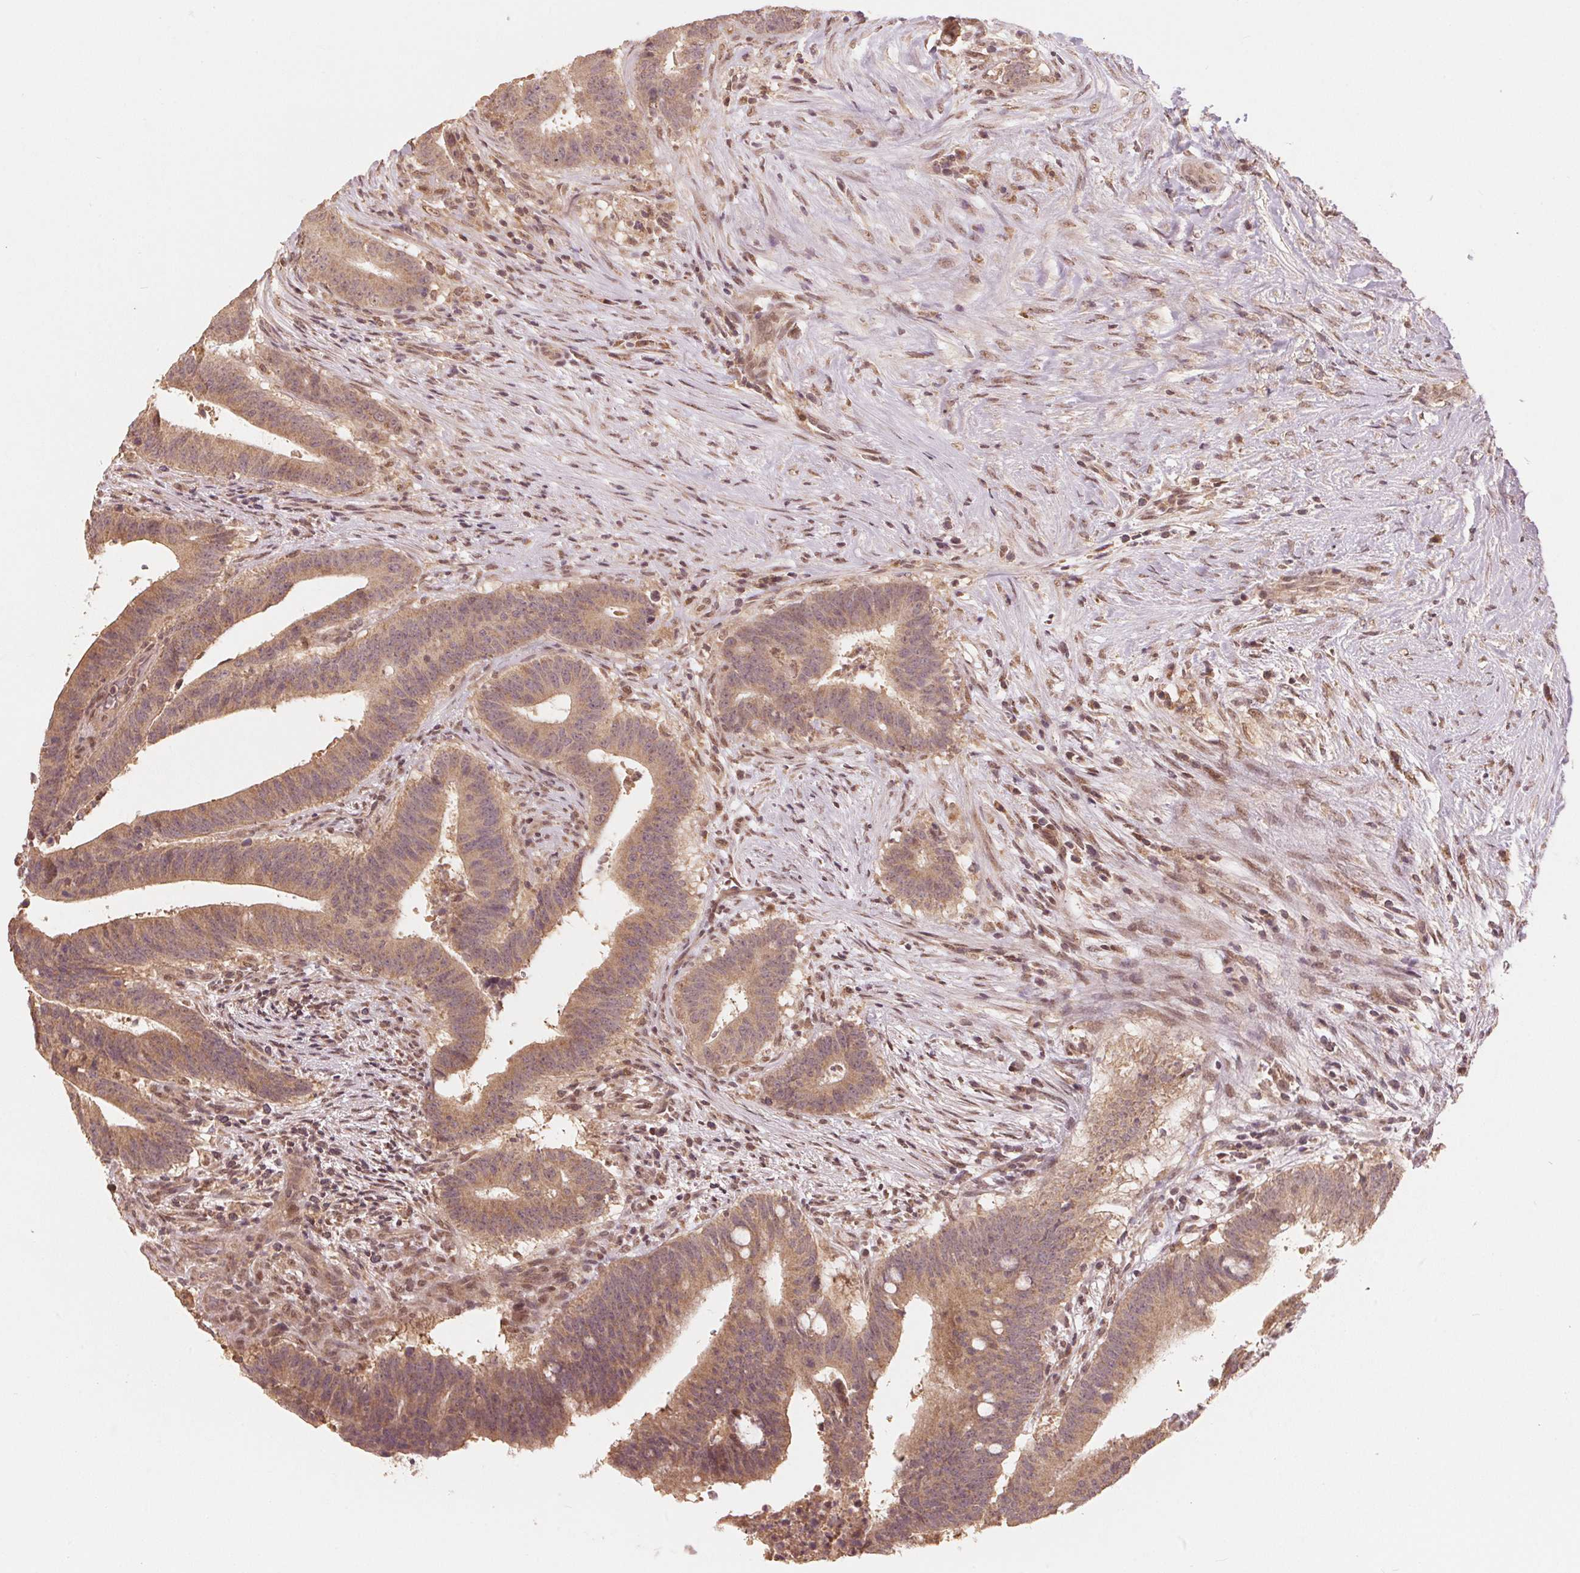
{"staining": {"intensity": "weak", "quantity": ">75%", "location": "cytoplasmic/membranous"}, "tissue": "colorectal cancer", "cell_type": "Tumor cells", "image_type": "cancer", "snomed": [{"axis": "morphology", "description": "Adenocarcinoma, NOS"}, {"axis": "topography", "description": "Colon"}], "caption": "Tumor cells display low levels of weak cytoplasmic/membranous positivity in approximately >75% of cells in human colorectal cancer (adenocarcinoma).", "gene": "C2orf73", "patient": {"sex": "female", "age": 43}}